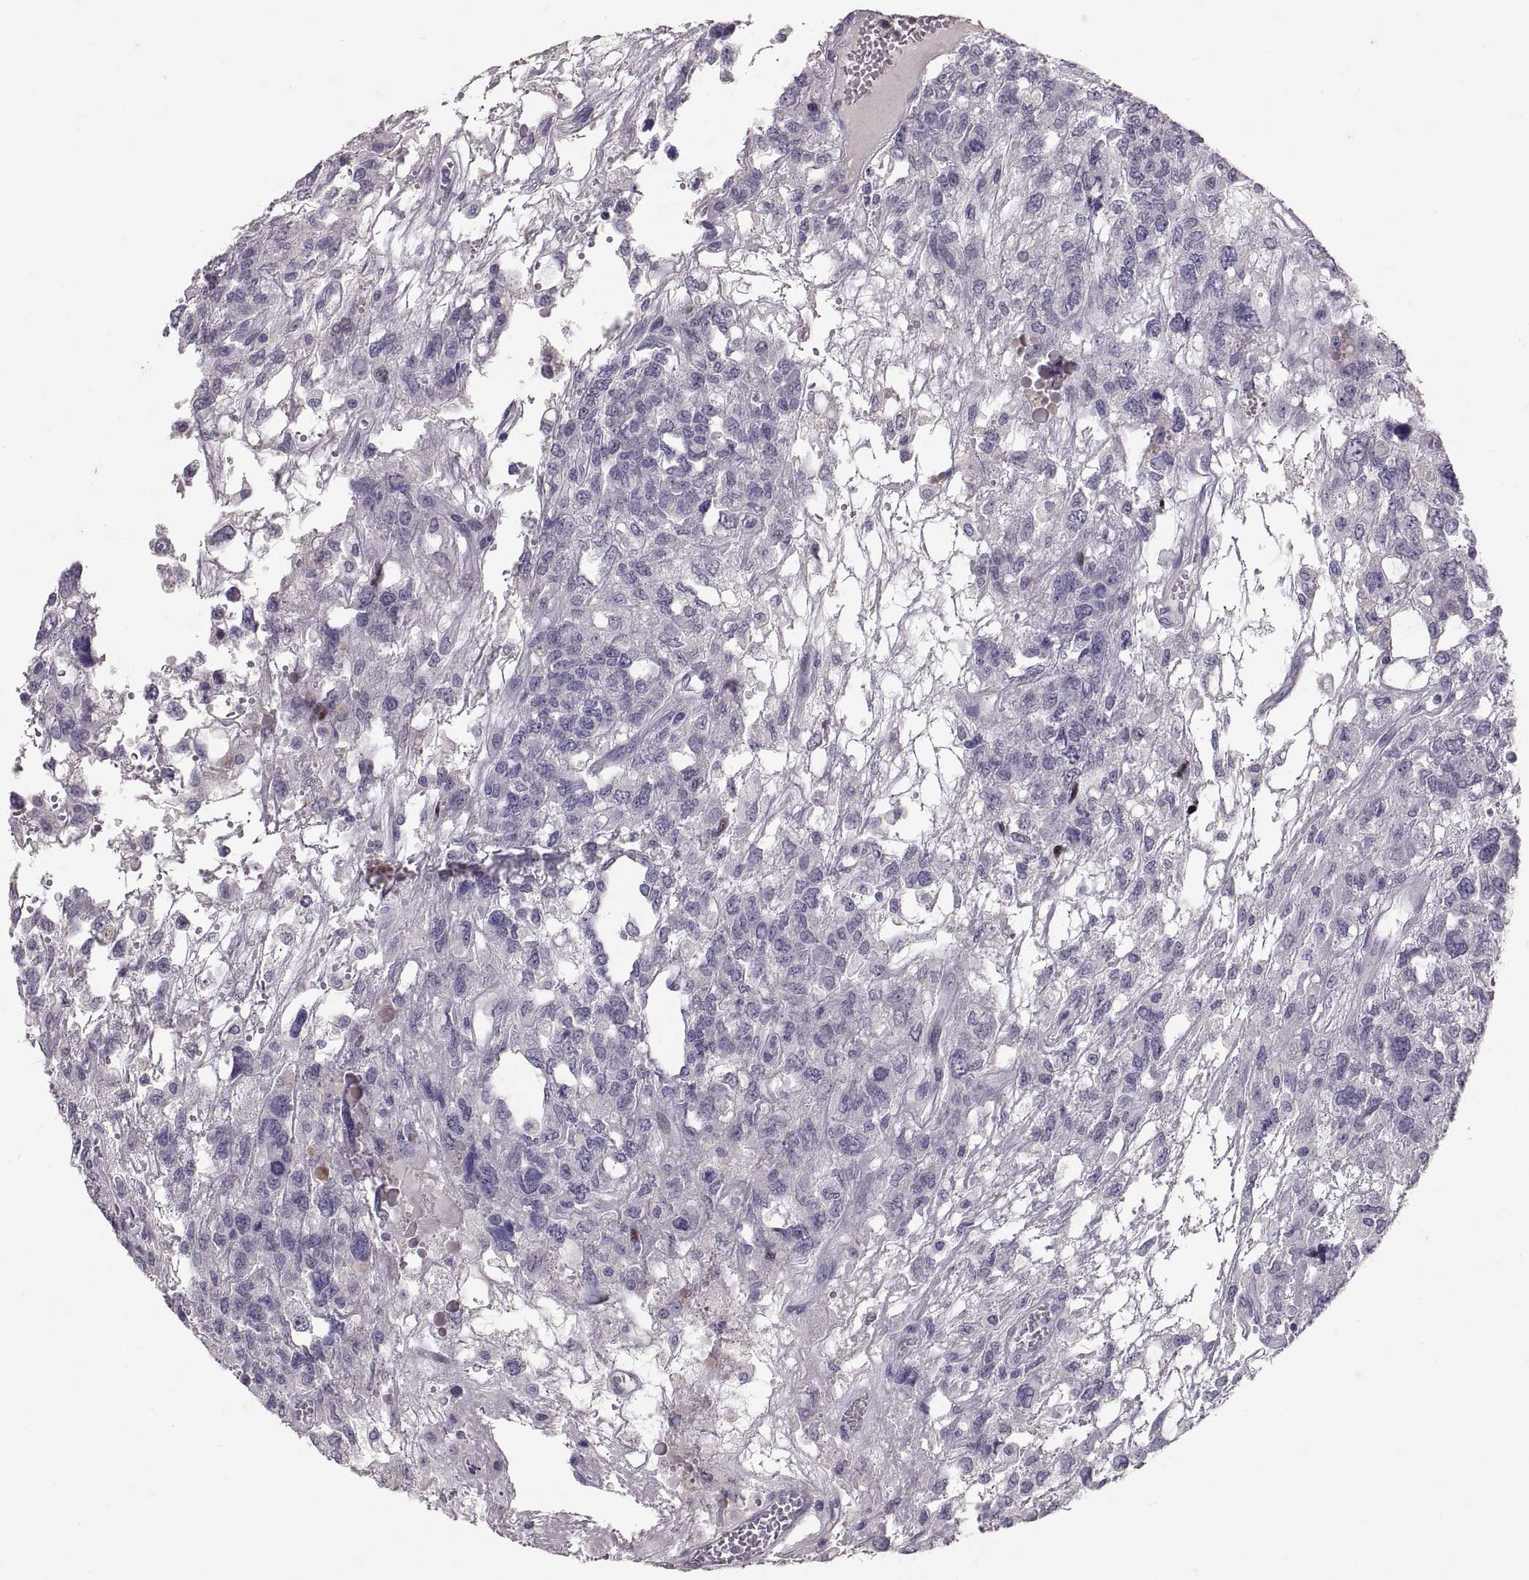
{"staining": {"intensity": "negative", "quantity": "none", "location": "none"}, "tissue": "testis cancer", "cell_type": "Tumor cells", "image_type": "cancer", "snomed": [{"axis": "morphology", "description": "Seminoma, NOS"}, {"axis": "topography", "description": "Testis"}], "caption": "The immunohistochemistry photomicrograph has no significant positivity in tumor cells of testis seminoma tissue. (DAB immunohistochemistry, high magnification).", "gene": "PTN", "patient": {"sex": "male", "age": 52}}